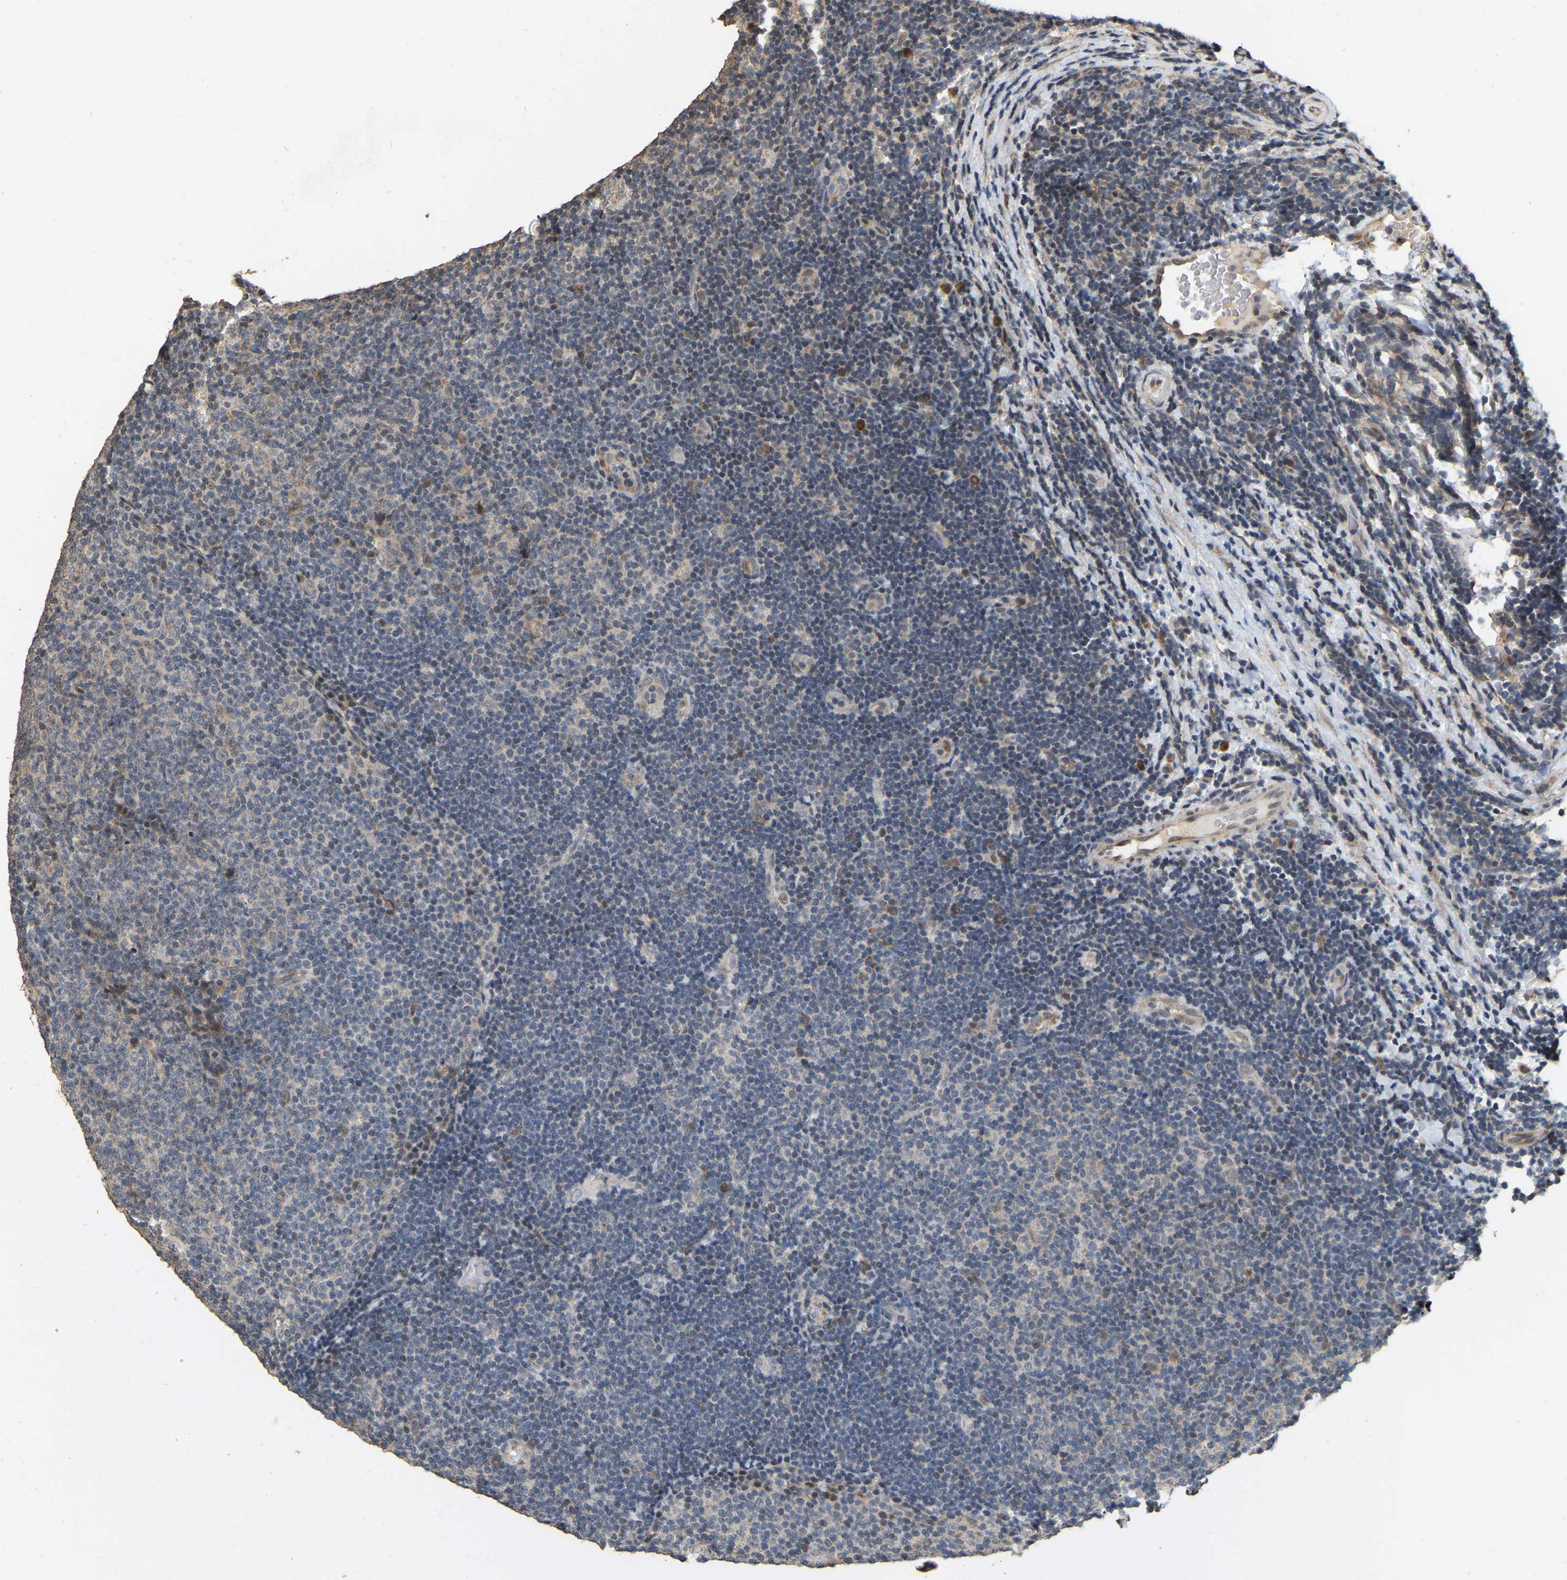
{"staining": {"intensity": "weak", "quantity": "<25%", "location": "nuclear"}, "tissue": "lymphoma", "cell_type": "Tumor cells", "image_type": "cancer", "snomed": [{"axis": "morphology", "description": "Malignant lymphoma, non-Hodgkin's type, Low grade"}, {"axis": "topography", "description": "Lymph node"}], "caption": "This image is of malignant lymphoma, non-Hodgkin's type (low-grade) stained with immunohistochemistry to label a protein in brown with the nuclei are counter-stained blue. There is no expression in tumor cells. (DAB (3,3'-diaminobenzidine) immunohistochemistry with hematoxylin counter stain).", "gene": "NCS1", "patient": {"sex": "male", "age": 83}}